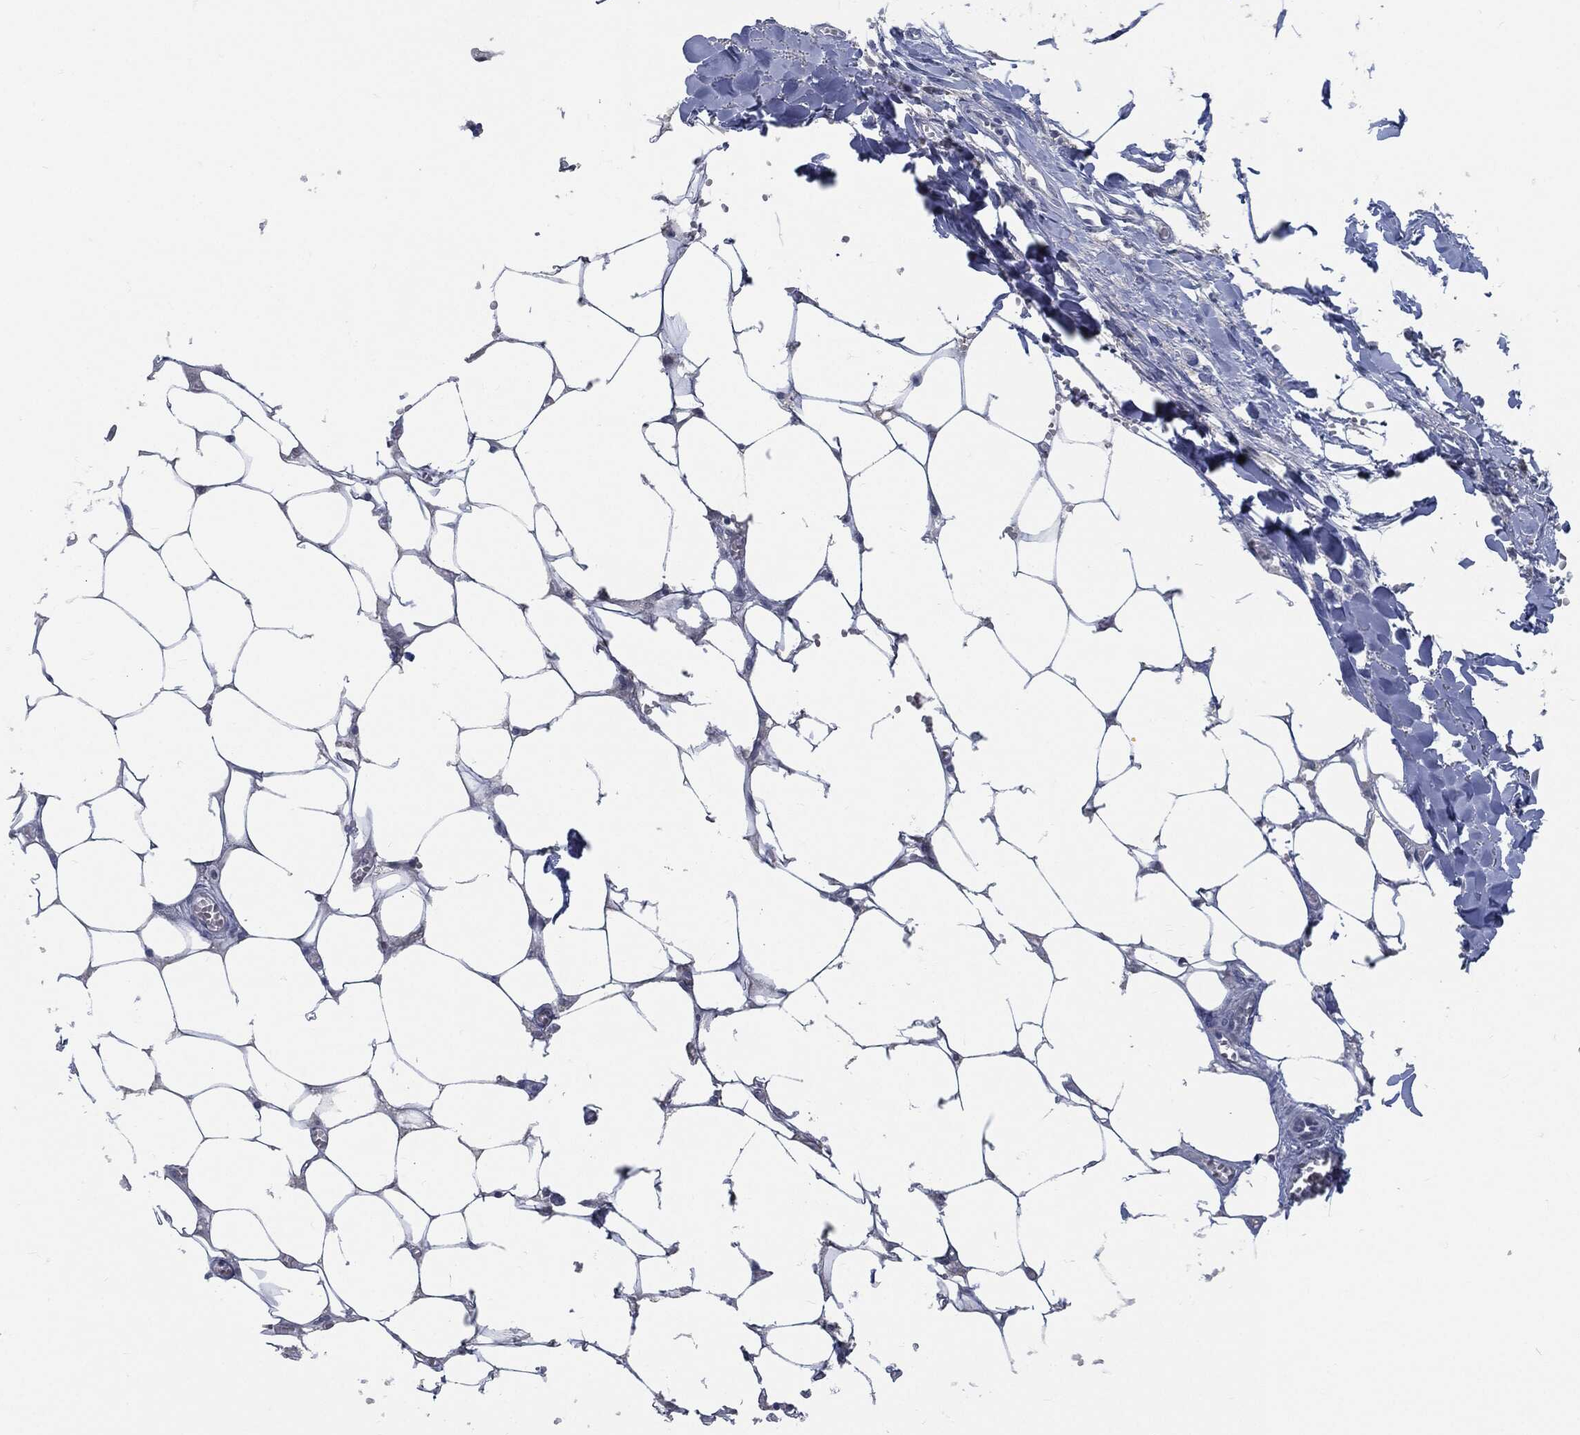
{"staining": {"intensity": "negative", "quantity": "none", "location": "none"}, "tissue": "adipose tissue", "cell_type": "Adipocytes", "image_type": "normal", "snomed": [{"axis": "morphology", "description": "Normal tissue, NOS"}, {"axis": "morphology", "description": "Squamous cell carcinoma, NOS"}, {"axis": "topography", "description": "Cartilage tissue"}, {"axis": "topography", "description": "Lung"}], "caption": "Adipocytes show no significant protein expression in normal adipose tissue. (Brightfield microscopy of DAB immunohistochemistry (IHC) at high magnification).", "gene": "PROM1", "patient": {"sex": "male", "age": 66}}